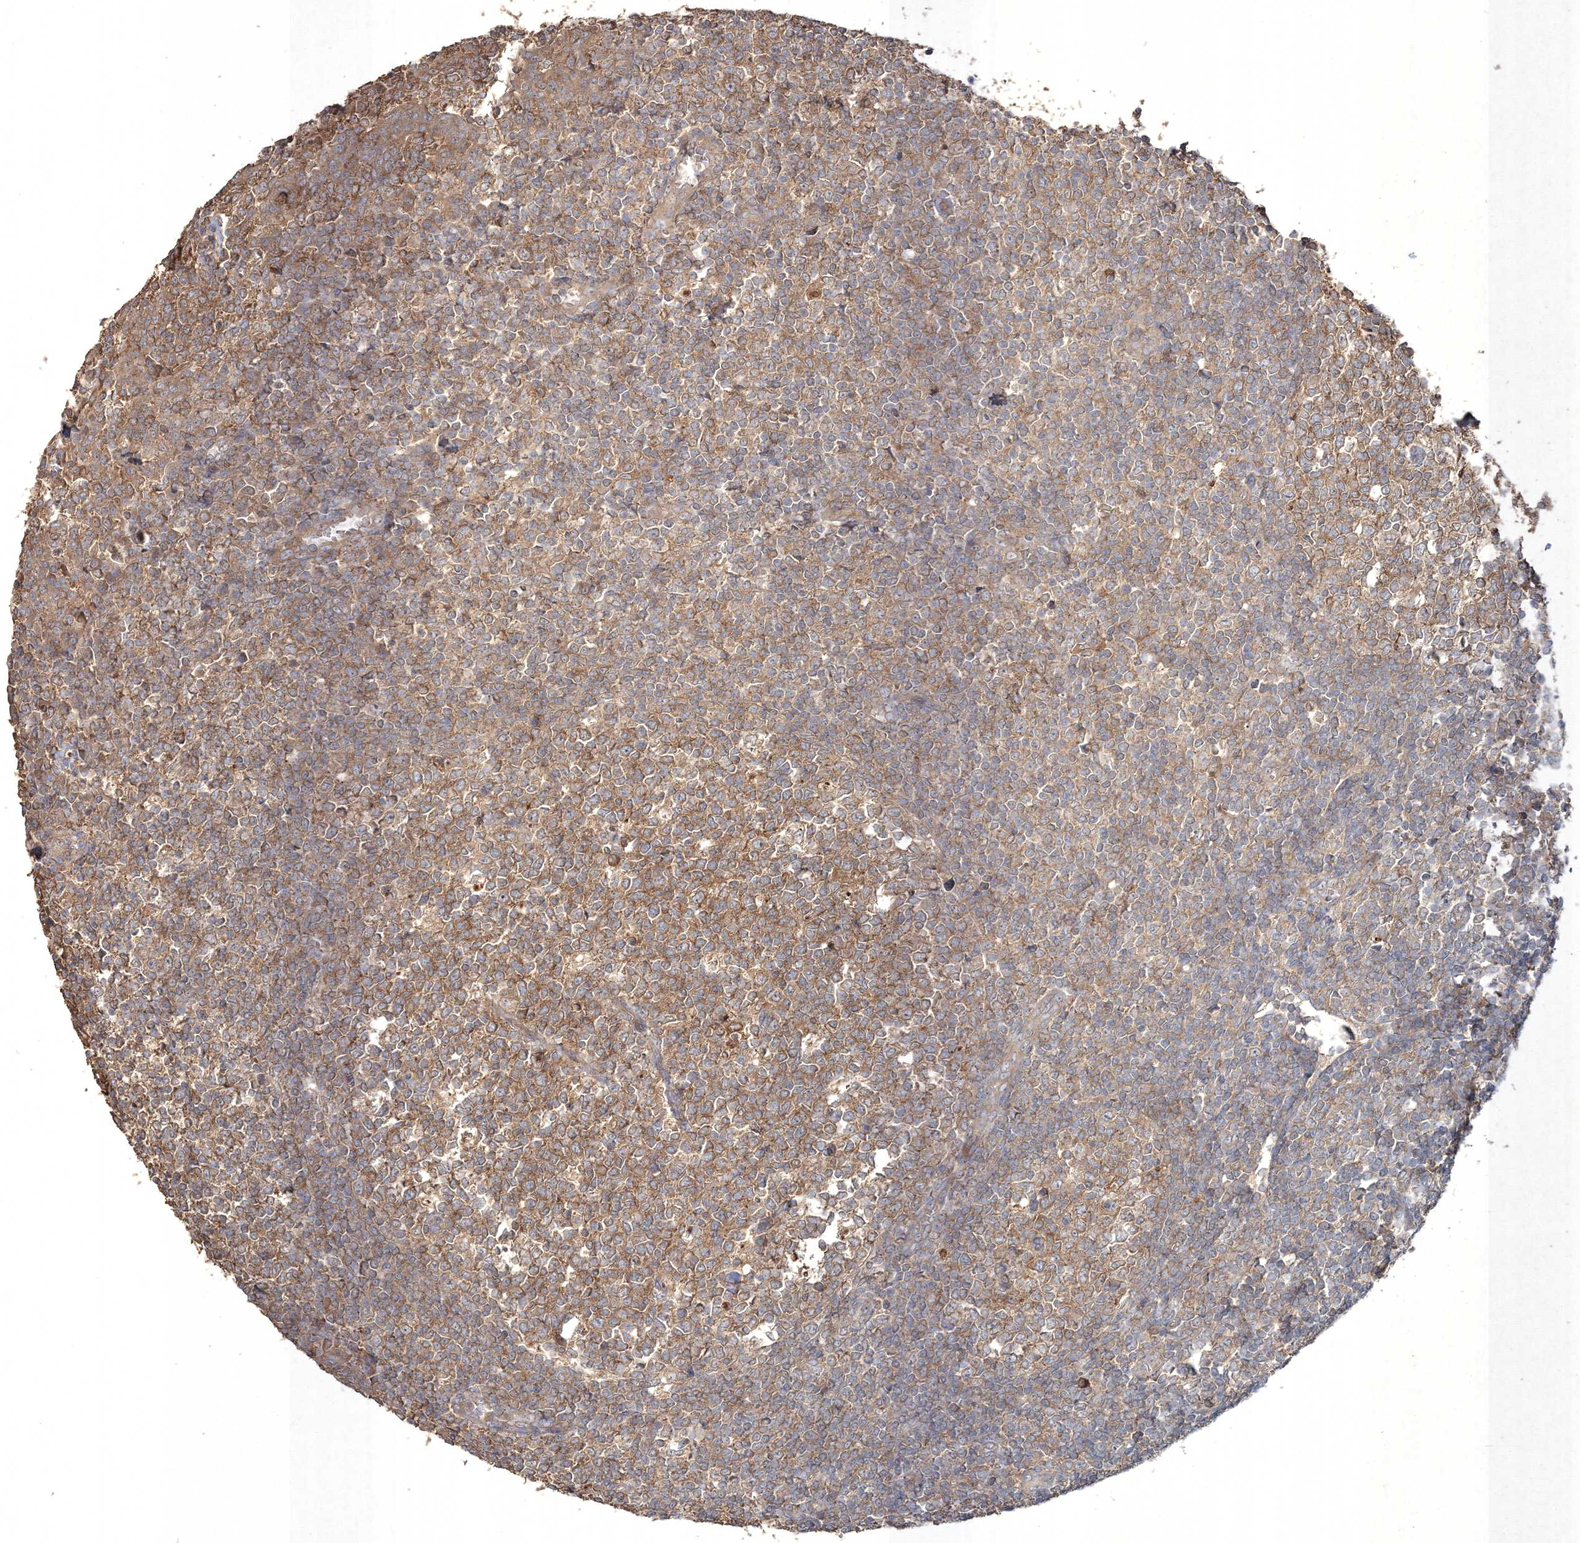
{"staining": {"intensity": "moderate", "quantity": ">75%", "location": "cytoplasmic/membranous"}, "tissue": "tonsil", "cell_type": "Germinal center cells", "image_type": "normal", "snomed": [{"axis": "morphology", "description": "Normal tissue, NOS"}, {"axis": "topography", "description": "Tonsil"}], "caption": "Benign tonsil reveals moderate cytoplasmic/membranous expression in about >75% of germinal center cells, visualized by immunohistochemistry.", "gene": "SPRY1", "patient": {"sex": "female", "age": 19}}